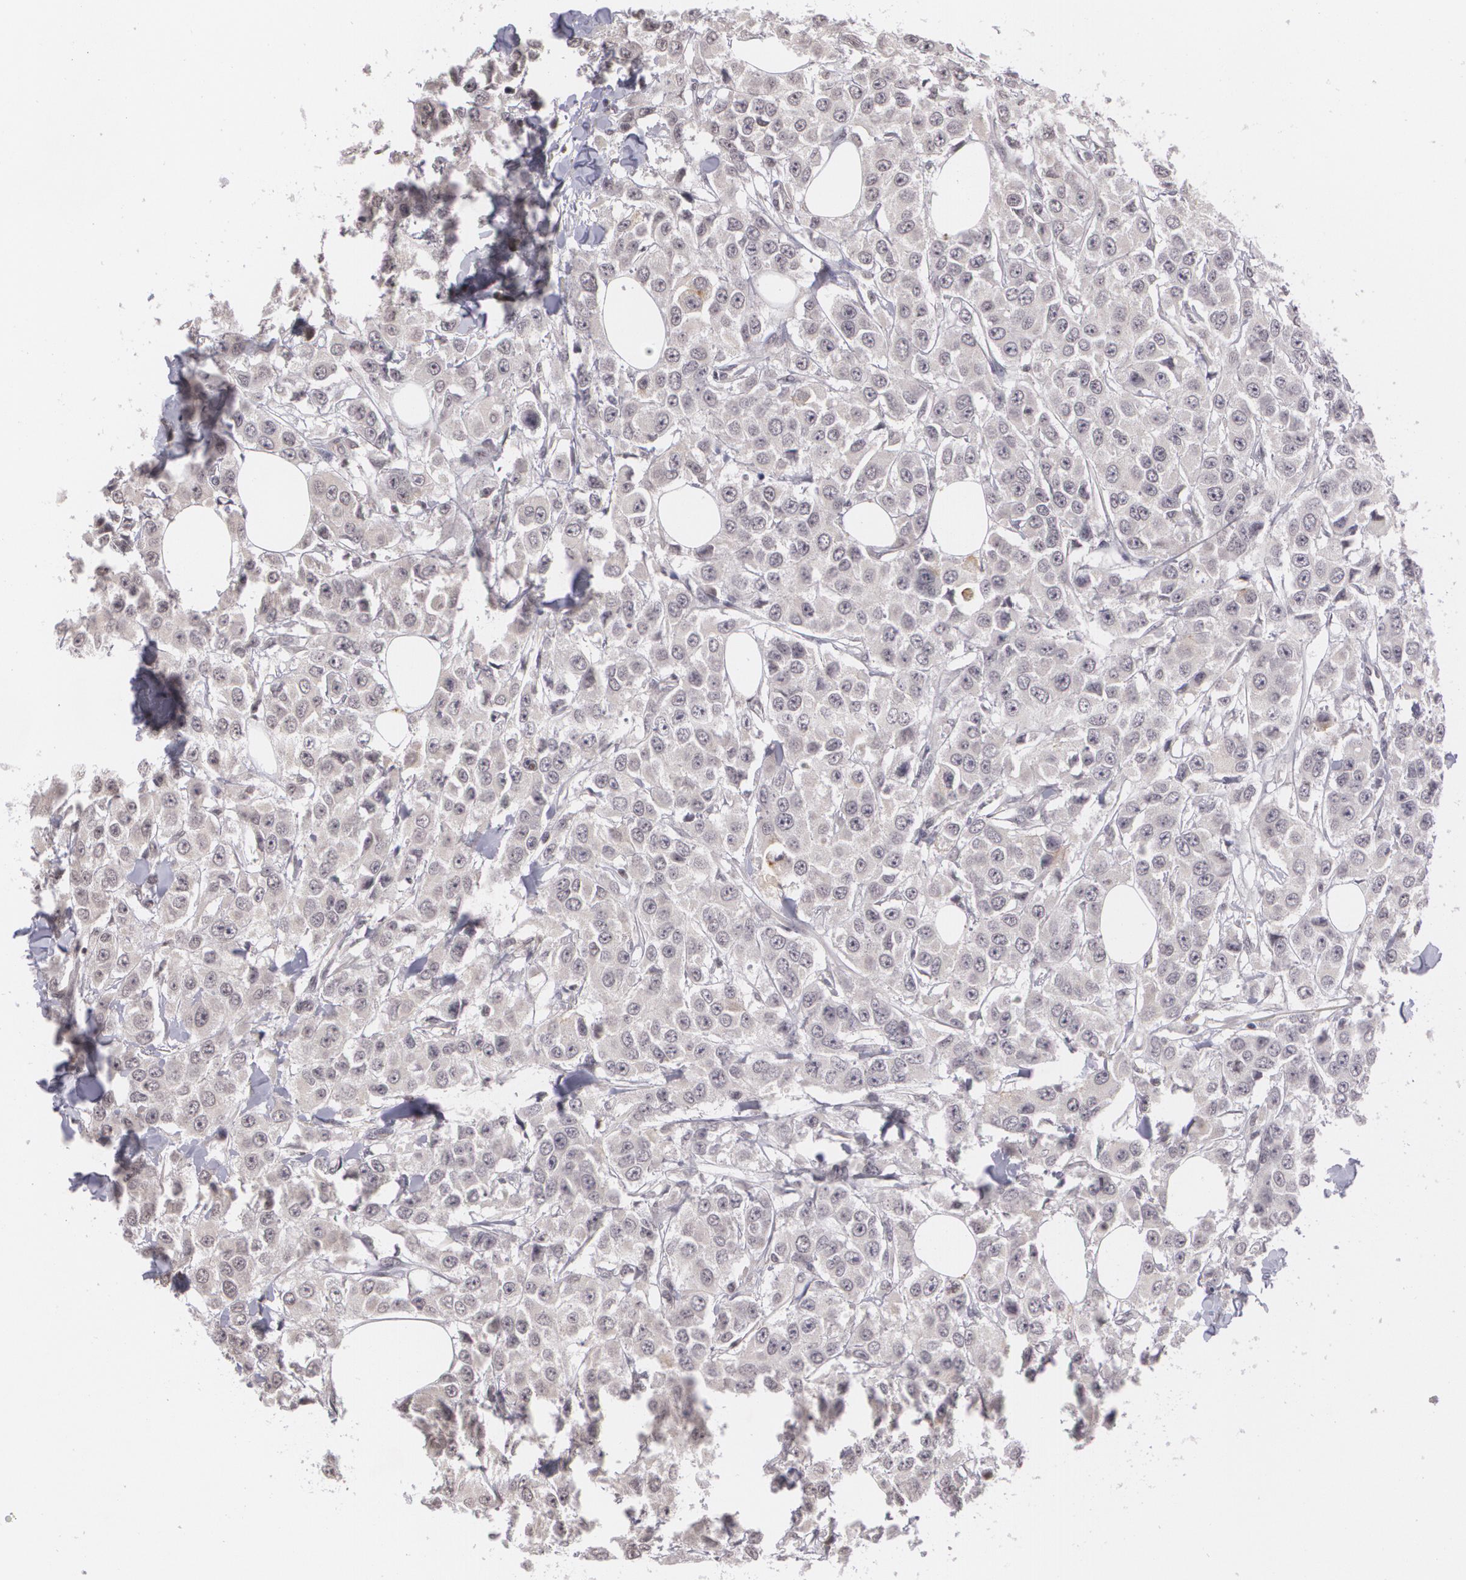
{"staining": {"intensity": "negative", "quantity": "none", "location": "none"}, "tissue": "breast cancer", "cell_type": "Tumor cells", "image_type": "cancer", "snomed": [{"axis": "morphology", "description": "Duct carcinoma"}, {"axis": "topography", "description": "Breast"}], "caption": "Immunohistochemistry (IHC) photomicrograph of neoplastic tissue: infiltrating ductal carcinoma (breast) stained with DAB reveals no significant protein positivity in tumor cells.", "gene": "MUC1", "patient": {"sex": "female", "age": 58}}